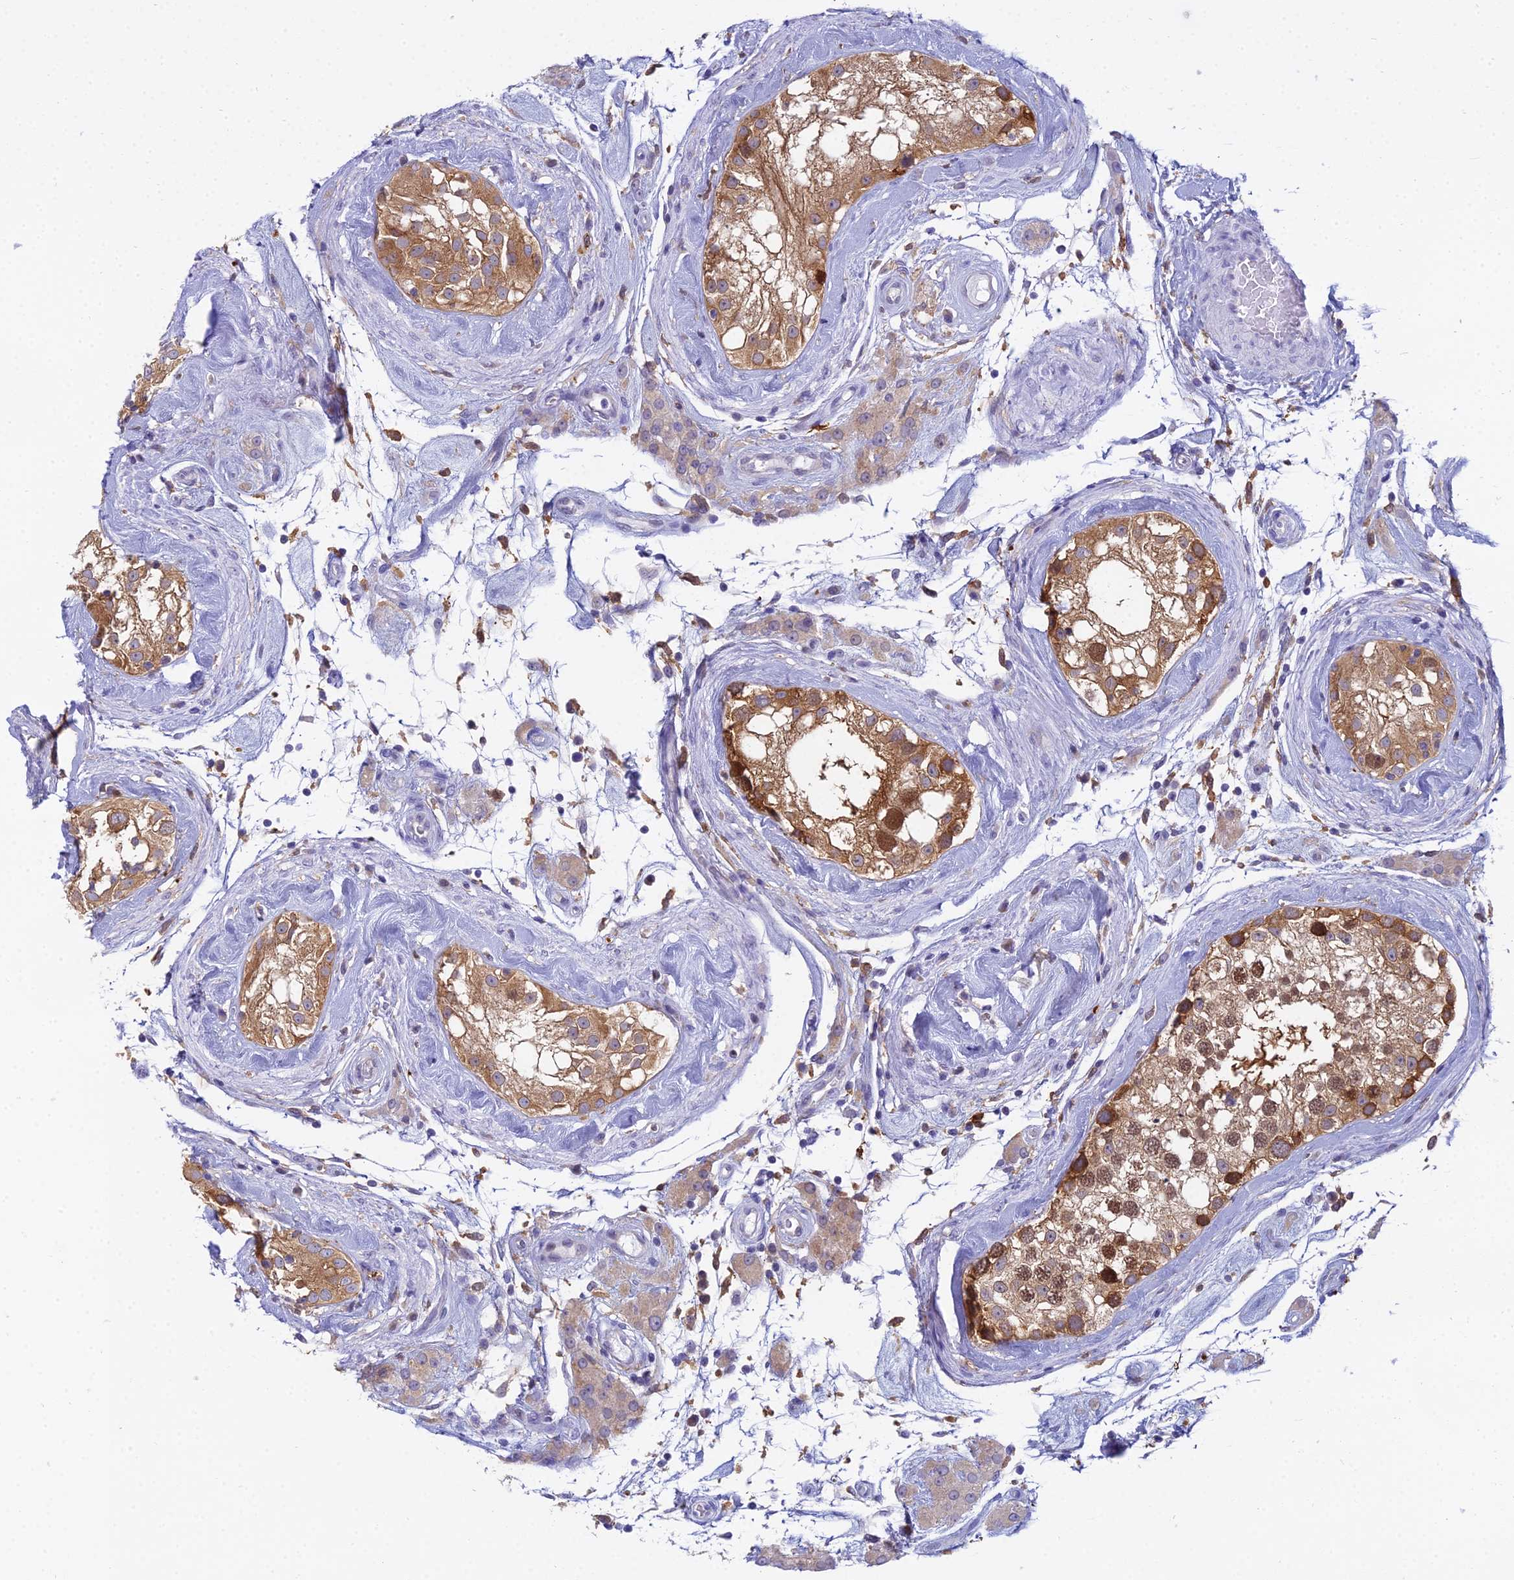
{"staining": {"intensity": "moderate", "quantity": ">75%", "location": "cytoplasmic/membranous,nuclear"}, "tissue": "testis", "cell_type": "Cells in seminiferous ducts", "image_type": "normal", "snomed": [{"axis": "morphology", "description": "Normal tissue, NOS"}, {"axis": "topography", "description": "Testis"}], "caption": "DAB (3,3'-diaminobenzidine) immunohistochemical staining of normal human testis reveals moderate cytoplasmic/membranous,nuclear protein positivity in approximately >75% of cells in seminiferous ducts. (DAB IHC, brown staining for protein, blue staining for nuclei).", "gene": "UBE2G1", "patient": {"sex": "male", "age": 46}}